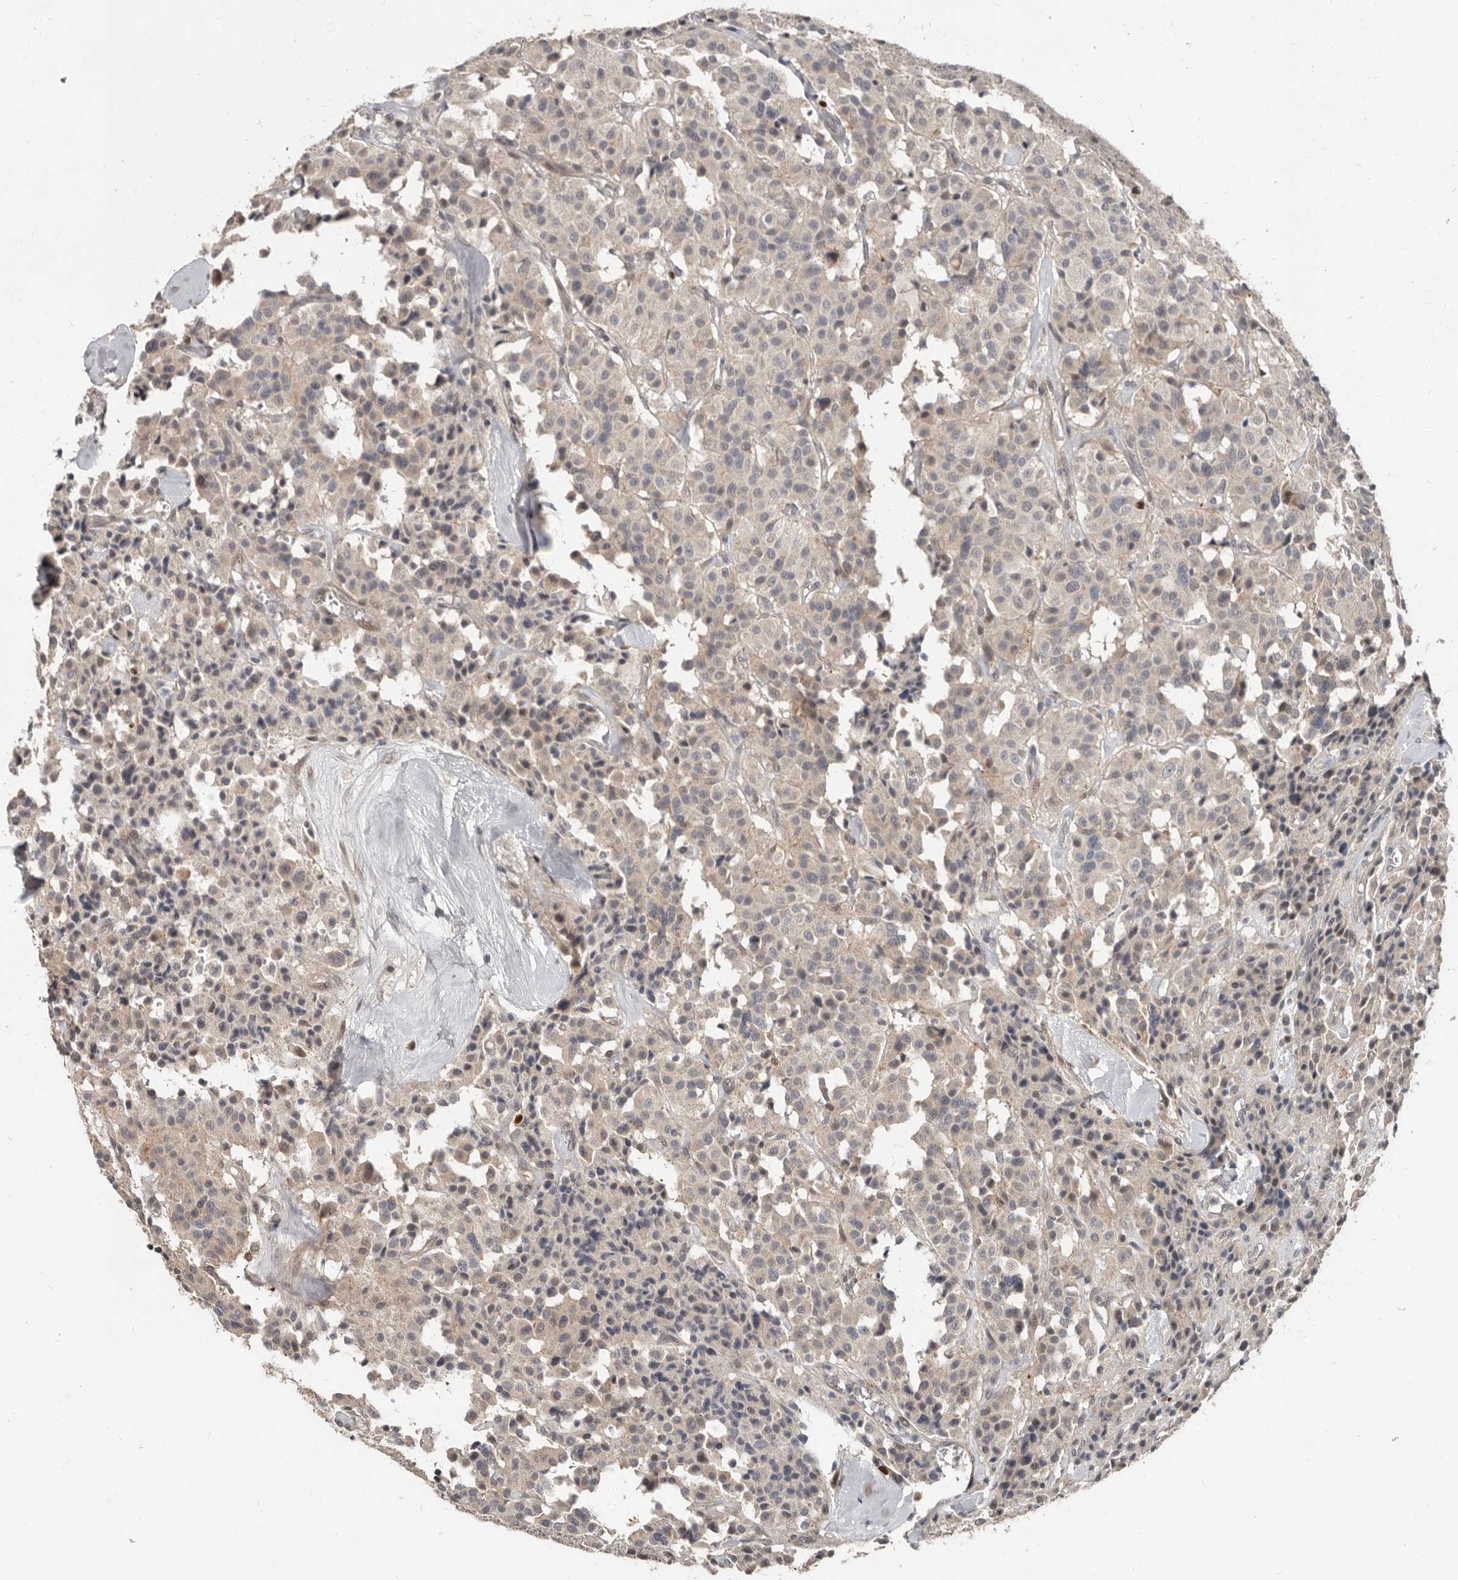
{"staining": {"intensity": "weak", "quantity": "<25%", "location": "cytoplasmic/membranous"}, "tissue": "carcinoid", "cell_type": "Tumor cells", "image_type": "cancer", "snomed": [{"axis": "morphology", "description": "Carcinoid, malignant, NOS"}, {"axis": "topography", "description": "Lung"}], "caption": "This is an immunohistochemistry image of carcinoid (malignant). There is no staining in tumor cells.", "gene": "APOL6", "patient": {"sex": "male", "age": 30}}